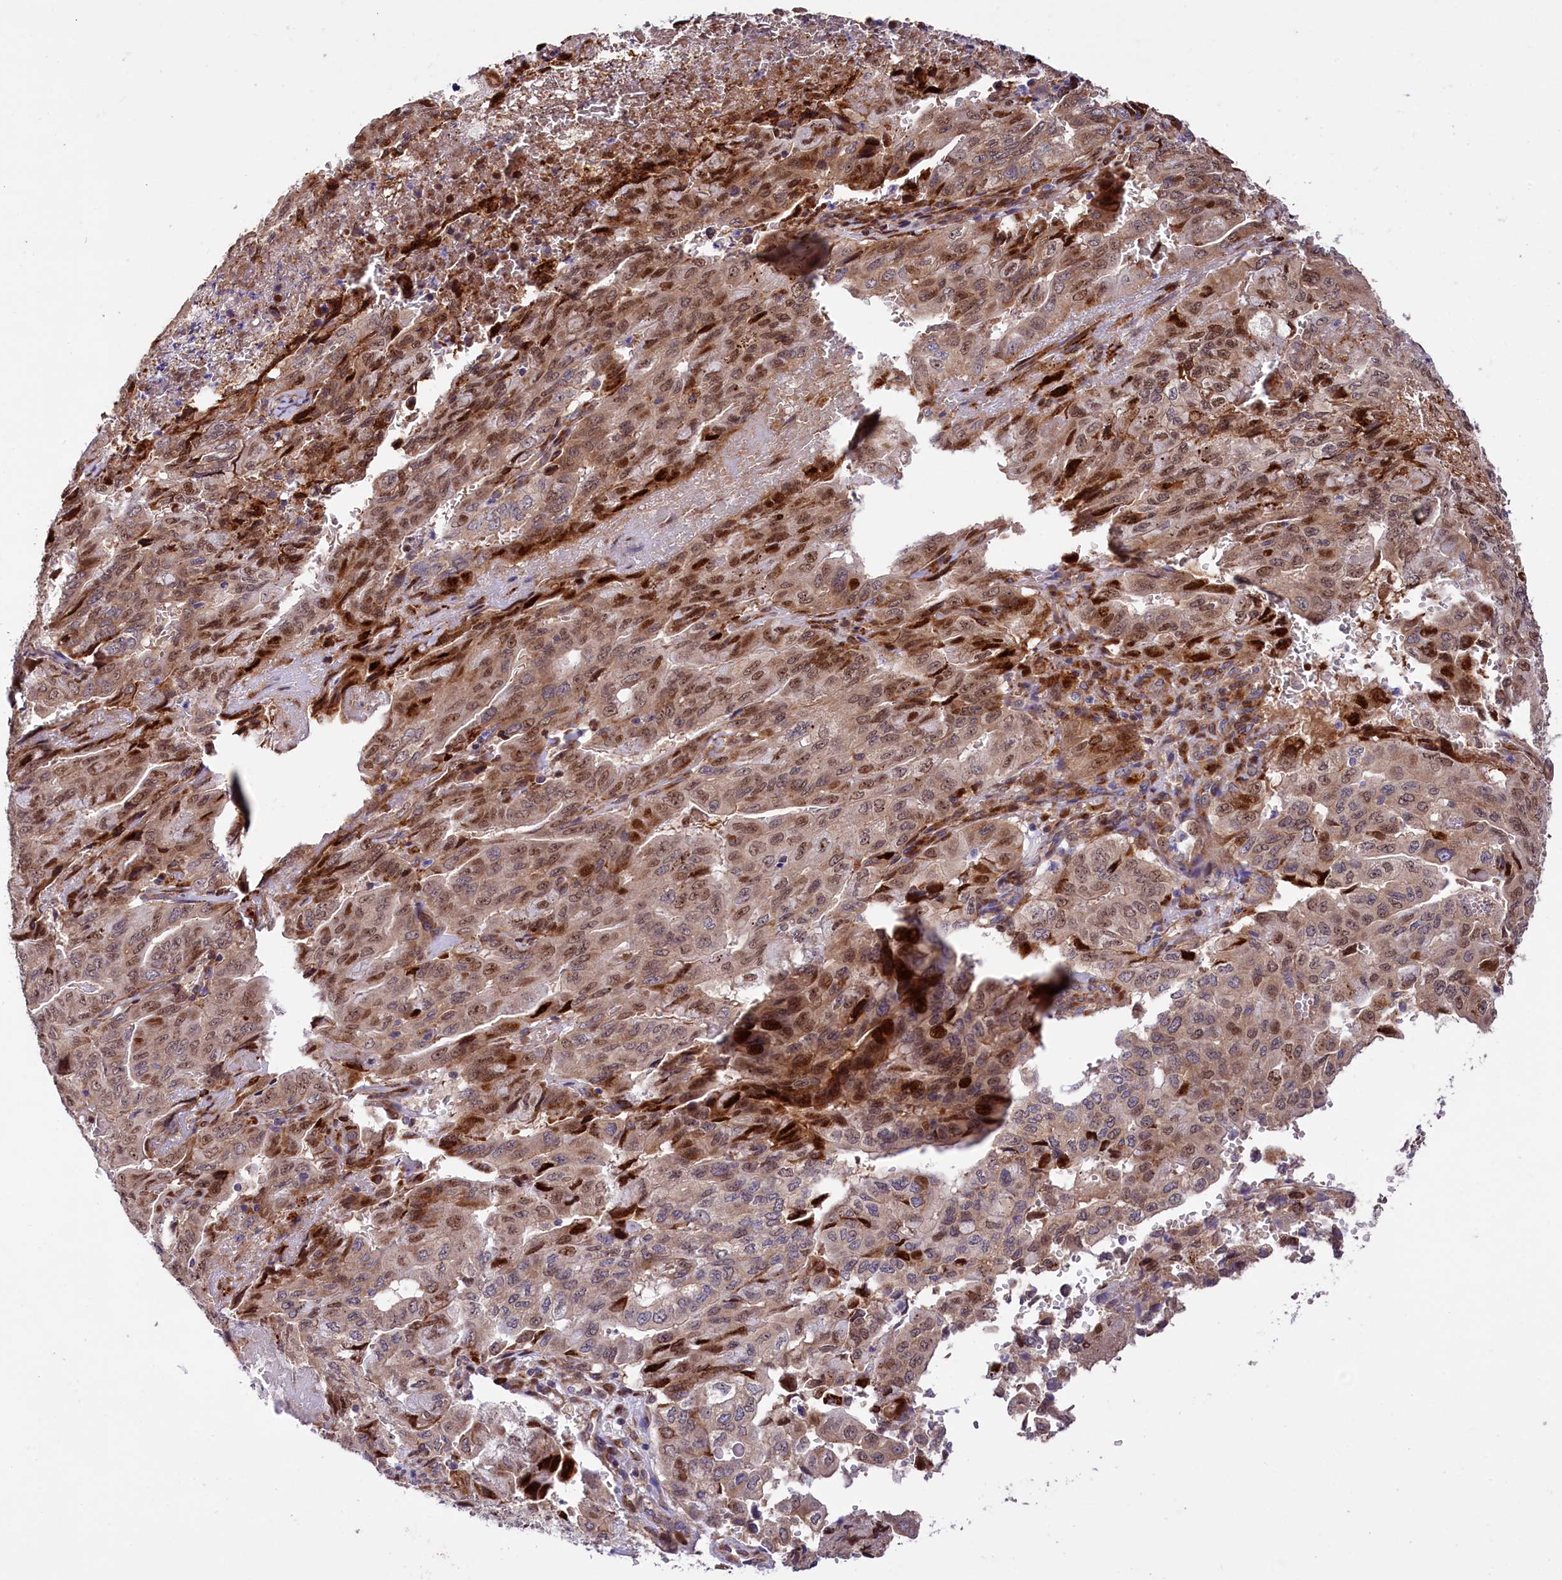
{"staining": {"intensity": "moderate", "quantity": ">75%", "location": "cytoplasmic/membranous,nuclear"}, "tissue": "pancreatic cancer", "cell_type": "Tumor cells", "image_type": "cancer", "snomed": [{"axis": "morphology", "description": "Adenocarcinoma, NOS"}, {"axis": "topography", "description": "Pancreas"}], "caption": "Immunohistochemistry image of pancreatic cancer (adenocarcinoma) stained for a protein (brown), which reveals medium levels of moderate cytoplasmic/membranous and nuclear positivity in about >75% of tumor cells.", "gene": "PDZRN3", "patient": {"sex": "male", "age": 51}}